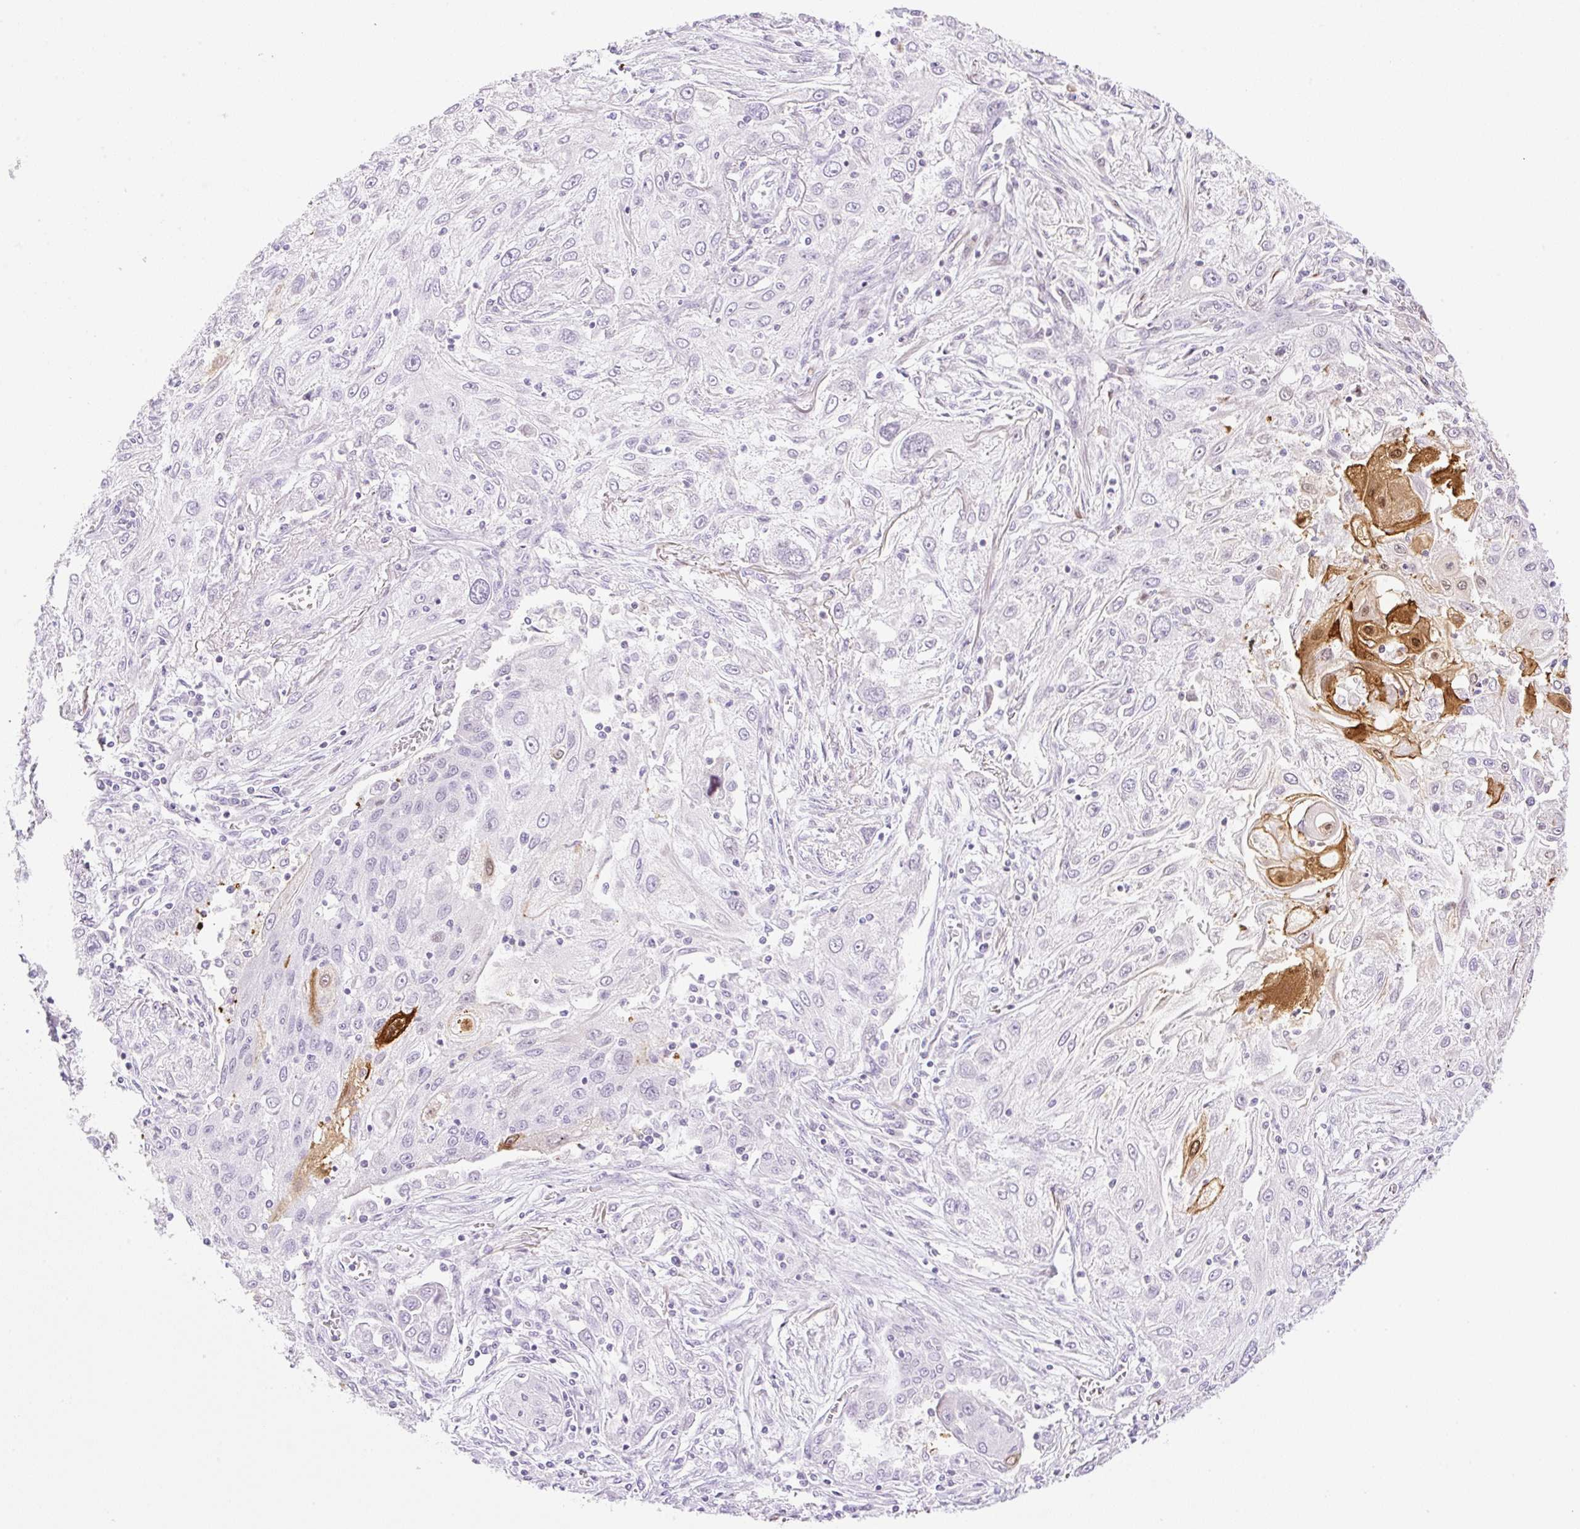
{"staining": {"intensity": "strong", "quantity": "<25%", "location": "cytoplasmic/membranous,nuclear"}, "tissue": "lung cancer", "cell_type": "Tumor cells", "image_type": "cancer", "snomed": [{"axis": "morphology", "description": "Squamous cell carcinoma, NOS"}, {"axis": "topography", "description": "Lung"}], "caption": "Immunohistochemistry image of lung squamous cell carcinoma stained for a protein (brown), which exhibits medium levels of strong cytoplasmic/membranous and nuclear expression in approximately <25% of tumor cells.", "gene": "SPRR4", "patient": {"sex": "female", "age": 69}}